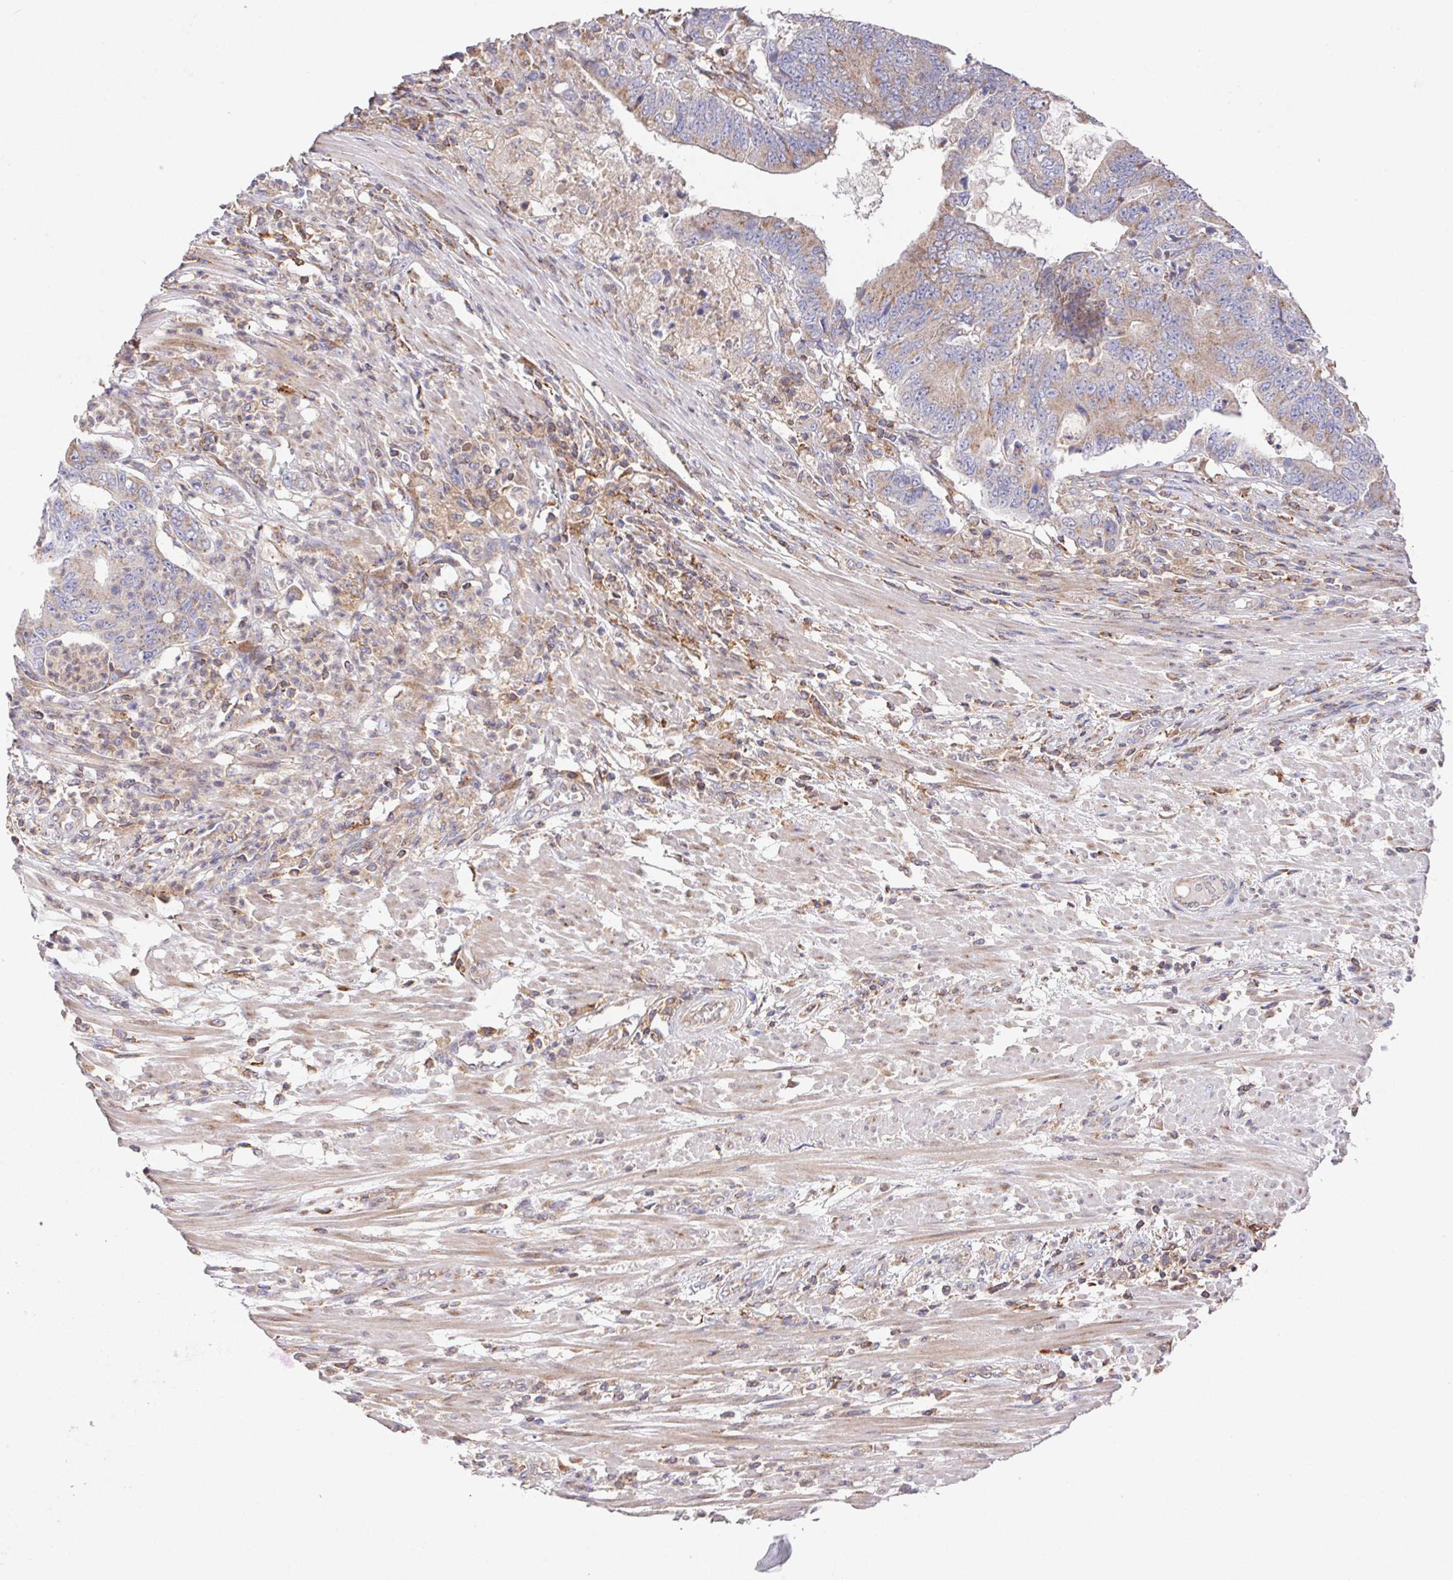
{"staining": {"intensity": "moderate", "quantity": "25%-75%", "location": "cytoplasmic/membranous"}, "tissue": "colorectal cancer", "cell_type": "Tumor cells", "image_type": "cancer", "snomed": [{"axis": "morphology", "description": "Adenocarcinoma, NOS"}, {"axis": "topography", "description": "Colon"}], "caption": "This is a histology image of immunohistochemistry (IHC) staining of colorectal cancer (adenocarcinoma), which shows moderate positivity in the cytoplasmic/membranous of tumor cells.", "gene": "FAM241A", "patient": {"sex": "female", "age": 48}}